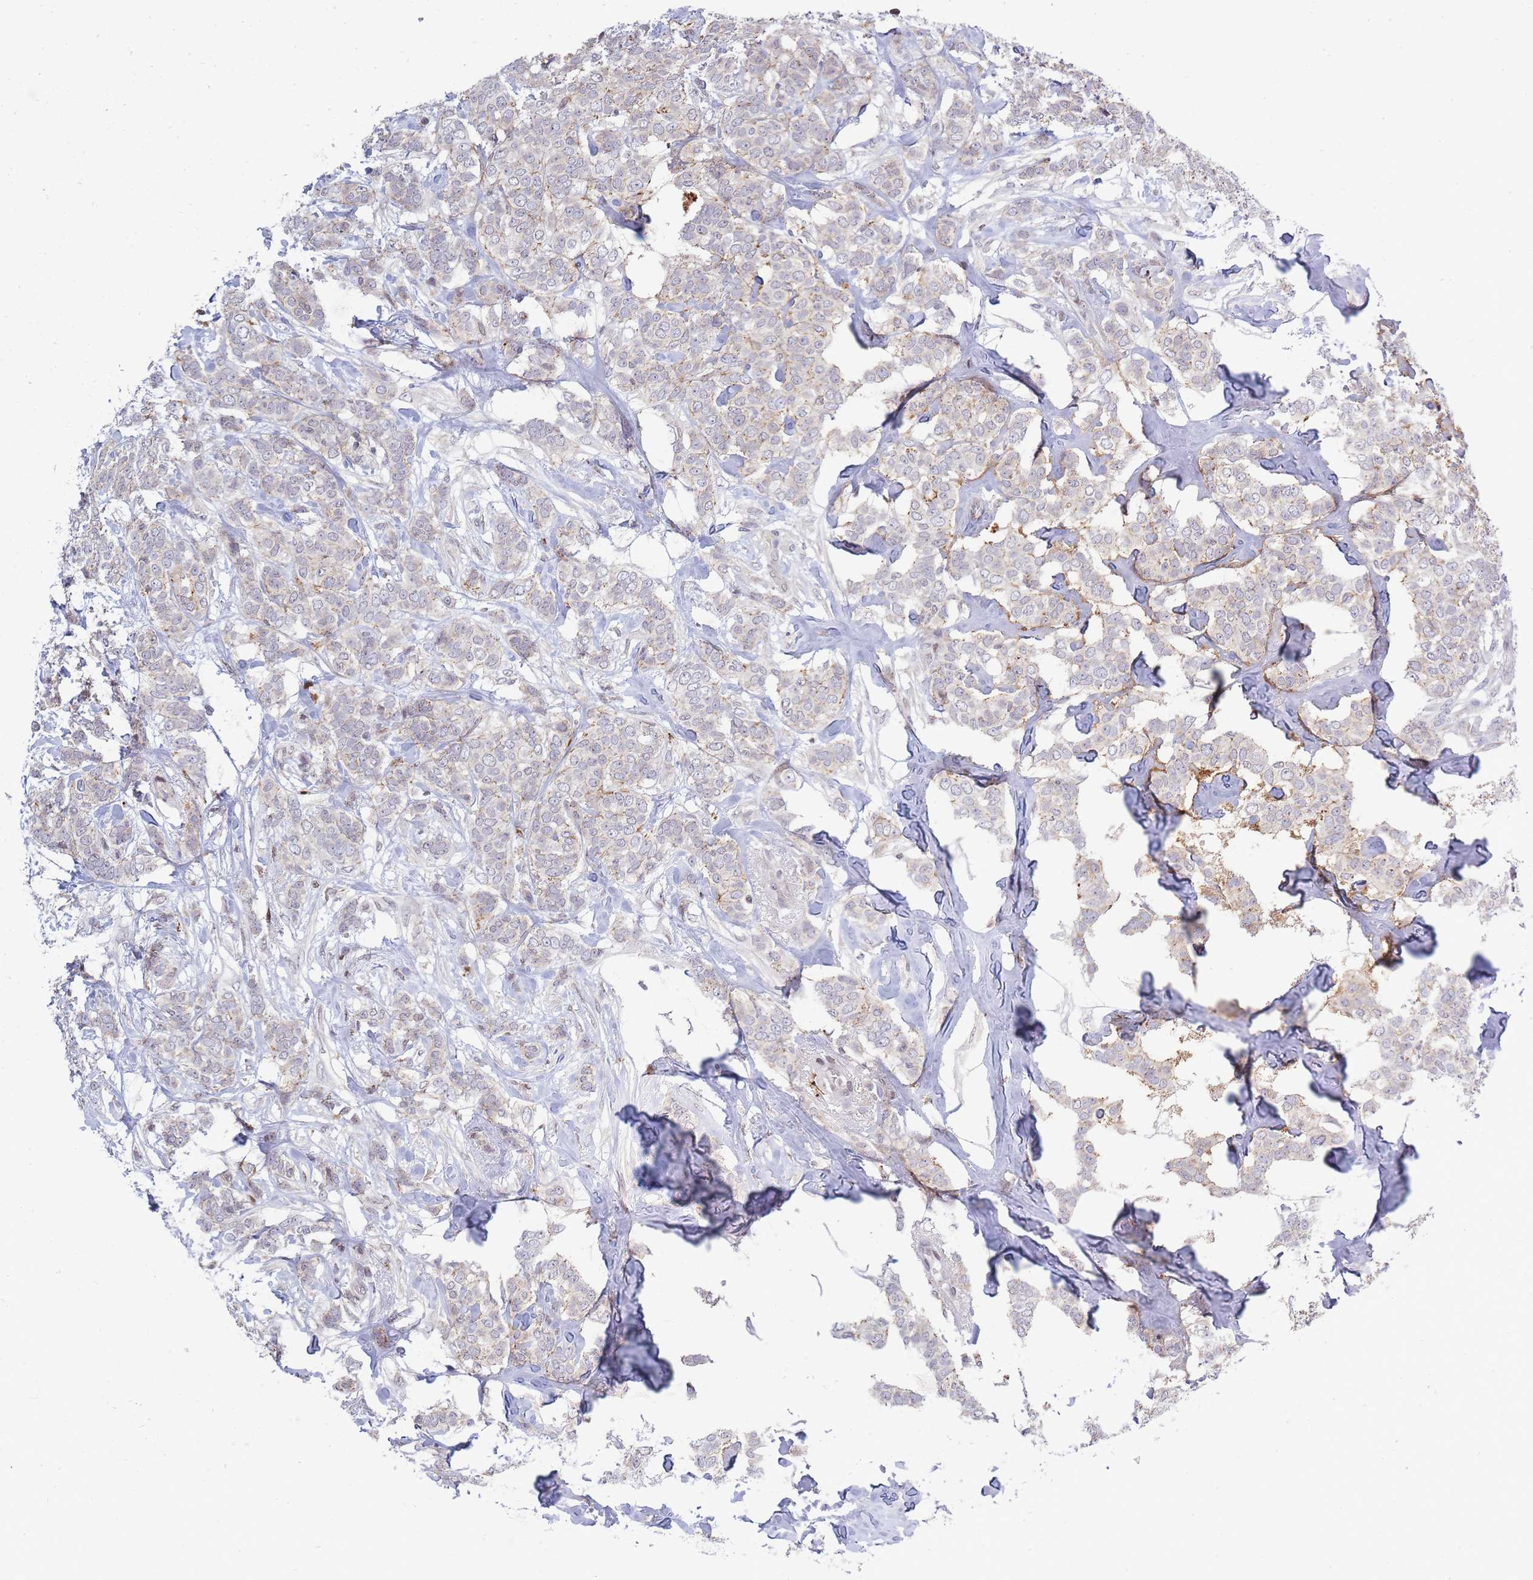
{"staining": {"intensity": "weak", "quantity": "<25%", "location": "cytoplasmic/membranous"}, "tissue": "breast cancer", "cell_type": "Tumor cells", "image_type": "cancer", "snomed": [{"axis": "morphology", "description": "Duct carcinoma"}, {"axis": "topography", "description": "Breast"}], "caption": "Immunohistochemical staining of human infiltrating ductal carcinoma (breast) reveals no significant staining in tumor cells.", "gene": "TRIM61", "patient": {"sex": "female", "age": 72}}